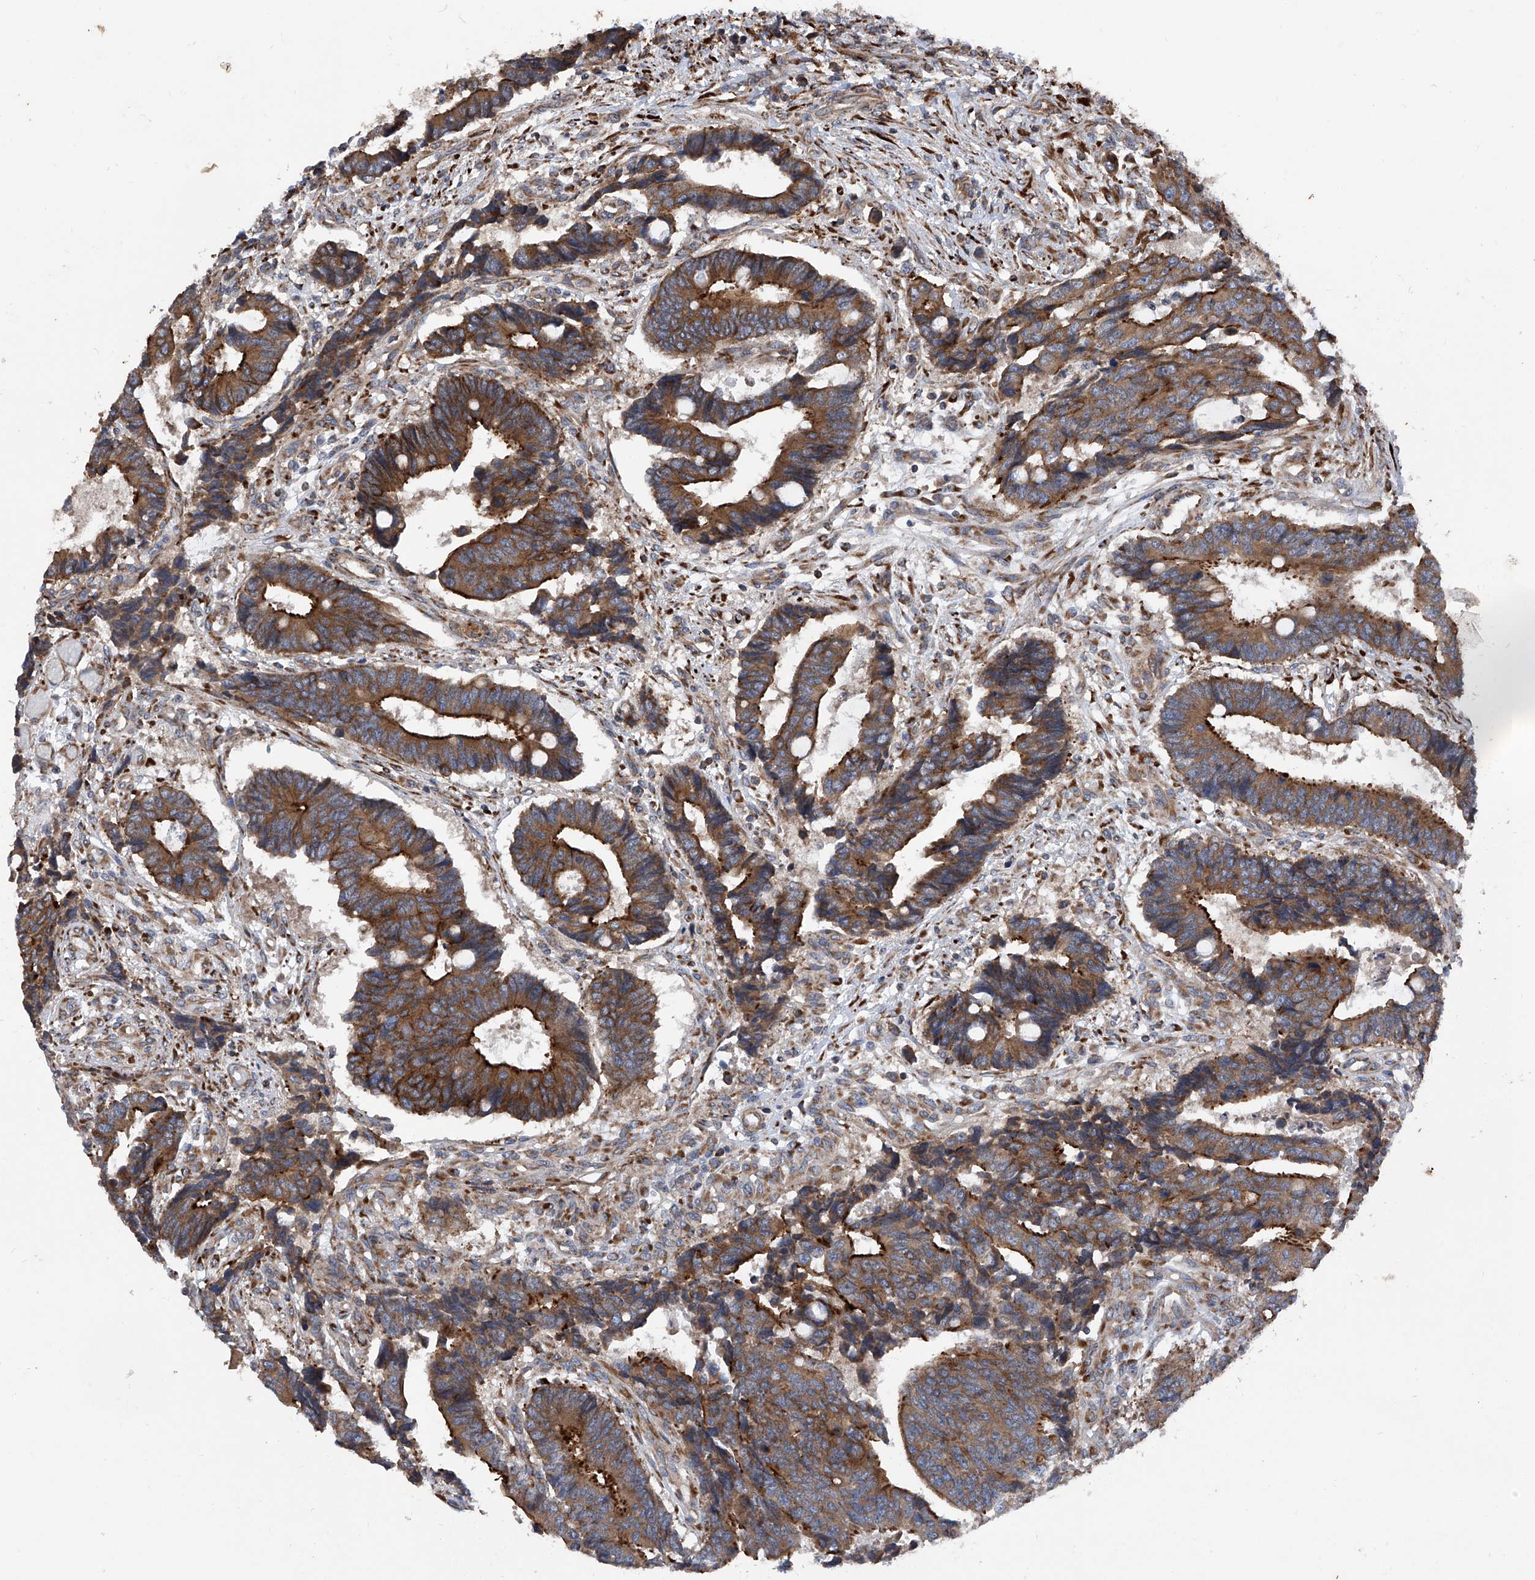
{"staining": {"intensity": "strong", "quantity": ">75%", "location": "cytoplasmic/membranous"}, "tissue": "colorectal cancer", "cell_type": "Tumor cells", "image_type": "cancer", "snomed": [{"axis": "morphology", "description": "Adenocarcinoma, NOS"}, {"axis": "topography", "description": "Rectum"}], "caption": "Tumor cells exhibit strong cytoplasmic/membranous staining in approximately >75% of cells in colorectal cancer (adenocarcinoma).", "gene": "ASCC3", "patient": {"sex": "male", "age": 84}}